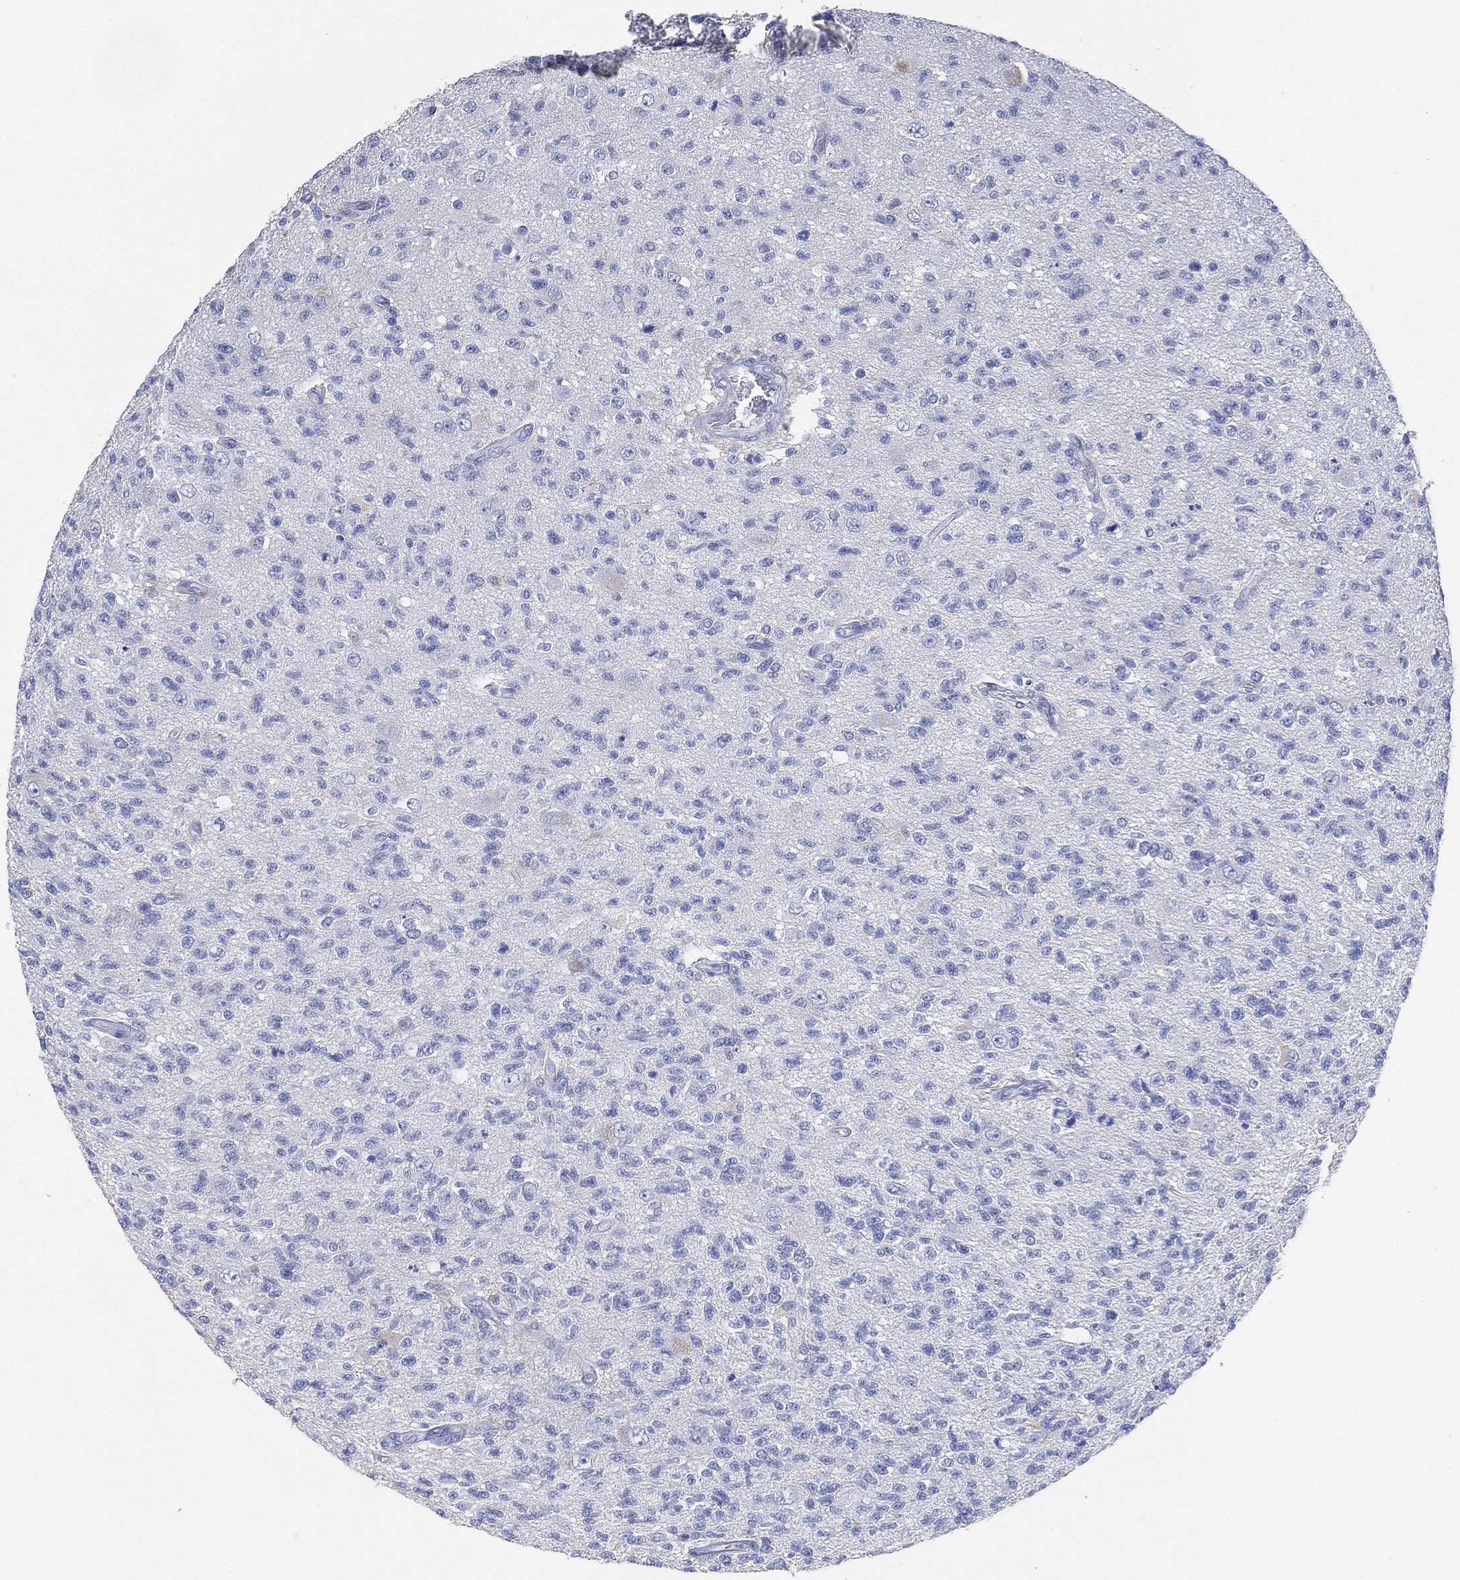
{"staining": {"intensity": "negative", "quantity": "none", "location": "none"}, "tissue": "glioma", "cell_type": "Tumor cells", "image_type": "cancer", "snomed": [{"axis": "morphology", "description": "Glioma, malignant, High grade"}, {"axis": "topography", "description": "Brain"}], "caption": "Immunohistochemistry image of high-grade glioma (malignant) stained for a protein (brown), which displays no positivity in tumor cells. (IHC, brightfield microscopy, high magnification).", "gene": "FMO1", "patient": {"sex": "male", "age": 56}}